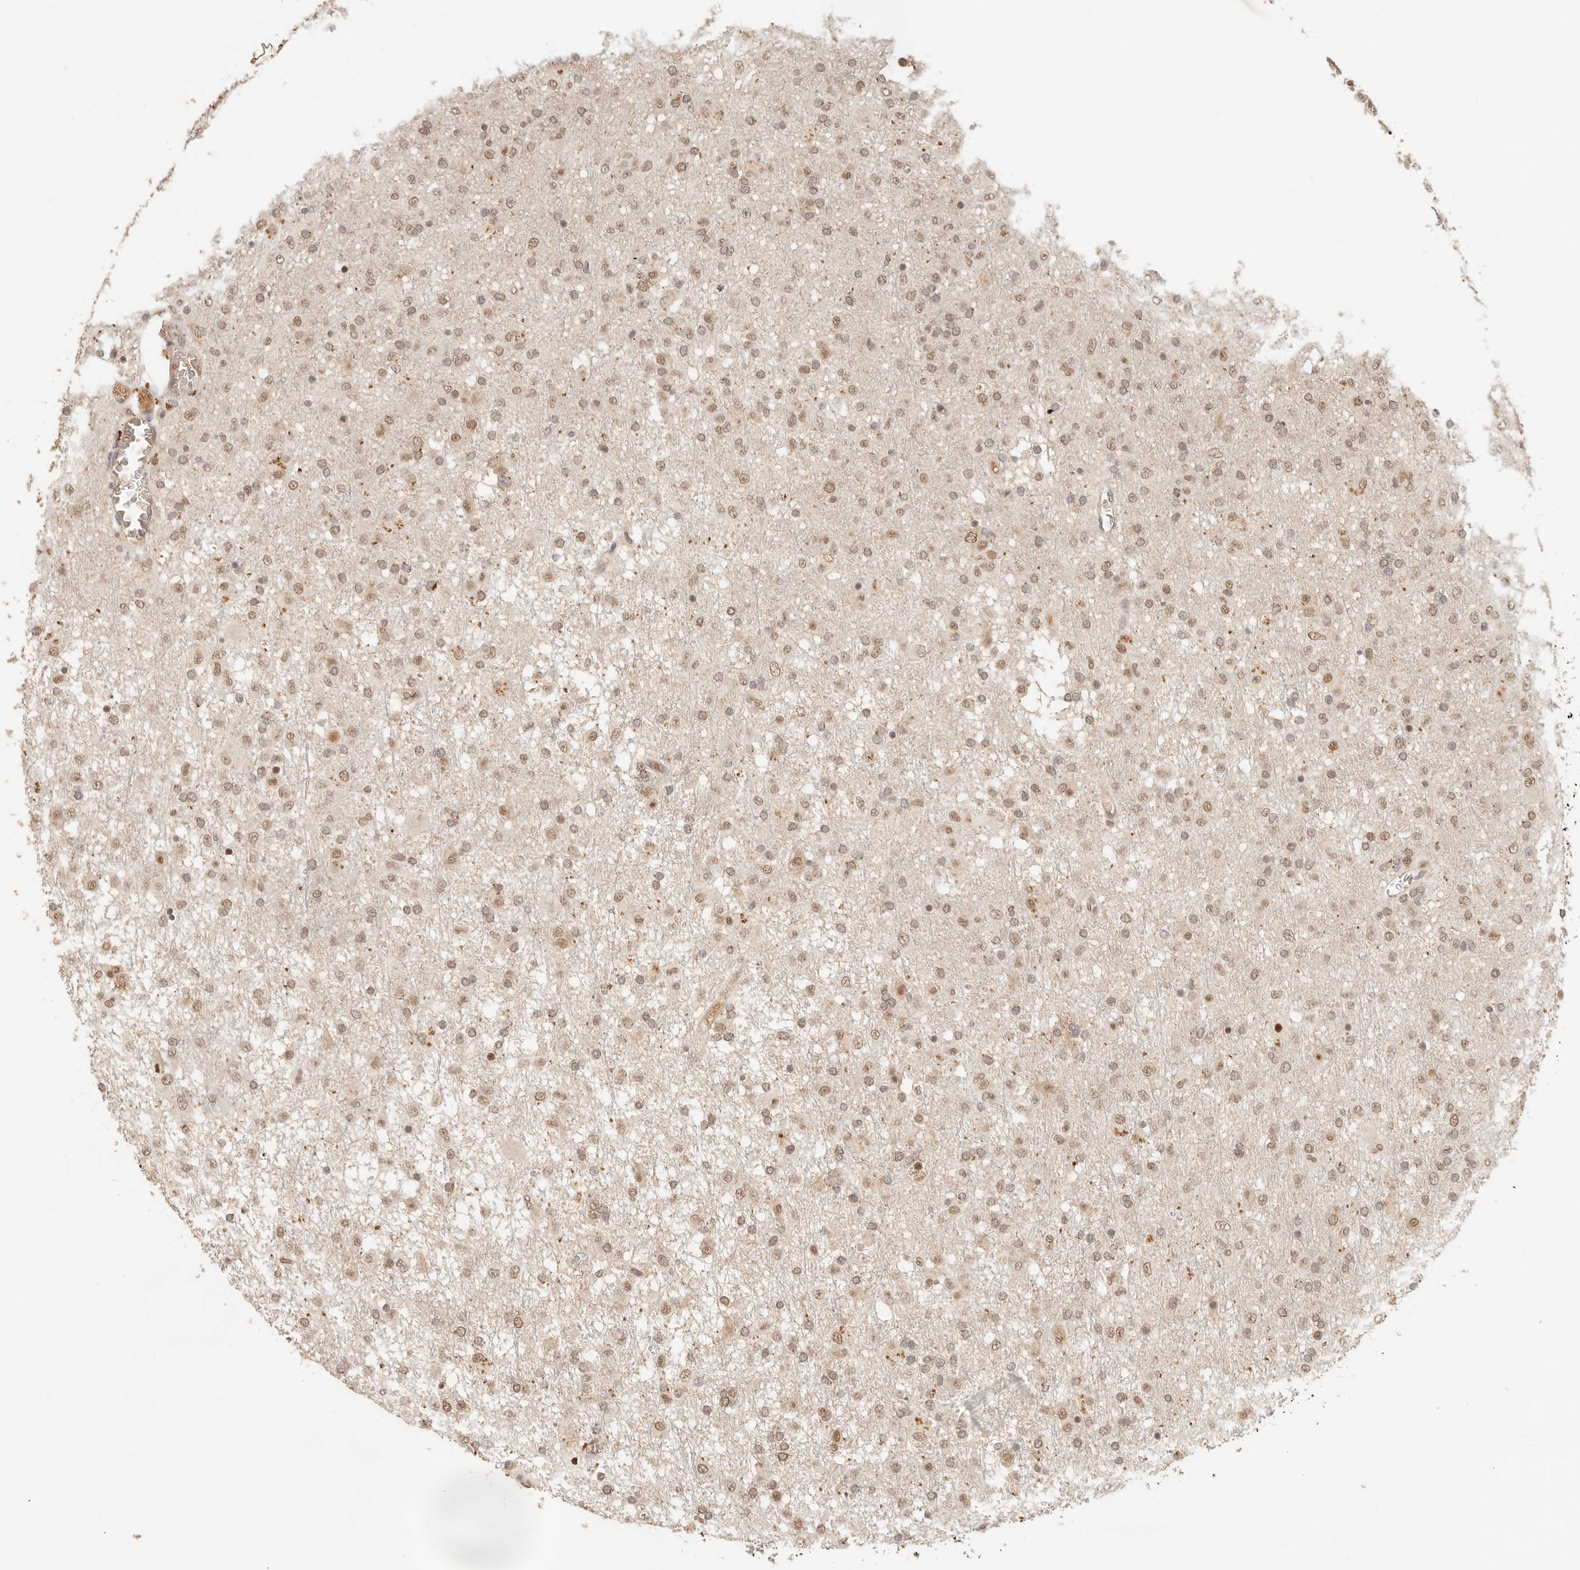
{"staining": {"intensity": "moderate", "quantity": ">75%", "location": "nuclear"}, "tissue": "glioma", "cell_type": "Tumor cells", "image_type": "cancer", "snomed": [{"axis": "morphology", "description": "Glioma, malignant, Low grade"}, {"axis": "topography", "description": "Brain"}], "caption": "Protein expression analysis of human malignant glioma (low-grade) reveals moderate nuclear staining in approximately >75% of tumor cells.", "gene": "NPAS2", "patient": {"sex": "male", "age": 65}}